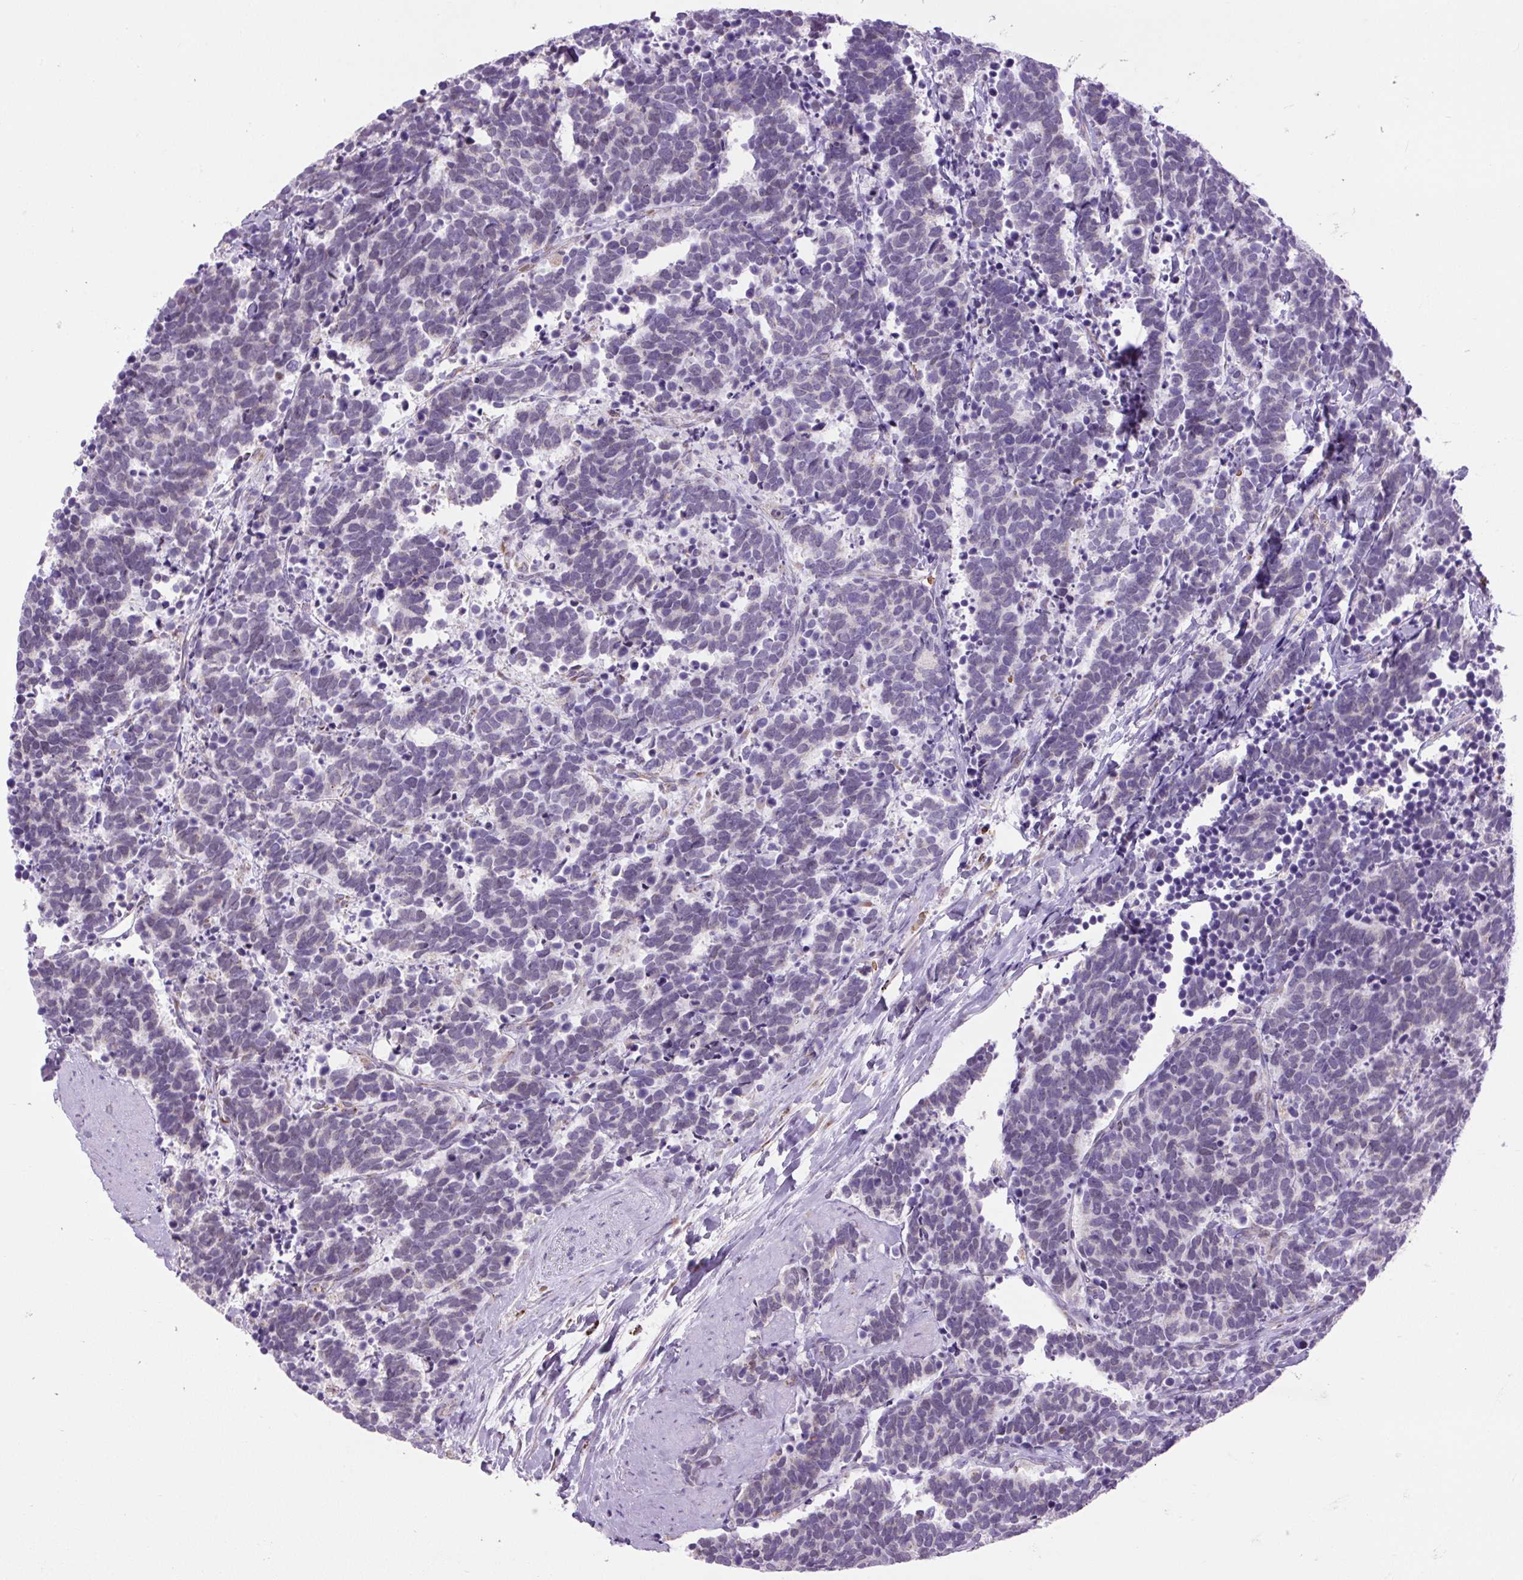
{"staining": {"intensity": "negative", "quantity": "none", "location": "none"}, "tissue": "carcinoid", "cell_type": "Tumor cells", "image_type": "cancer", "snomed": [{"axis": "morphology", "description": "Carcinoma, NOS"}, {"axis": "morphology", "description": "Carcinoid, malignant, NOS"}, {"axis": "topography", "description": "Prostate"}], "caption": "Protein analysis of carcinoma reveals no significant staining in tumor cells.", "gene": "SCO2", "patient": {"sex": "male", "age": 57}}